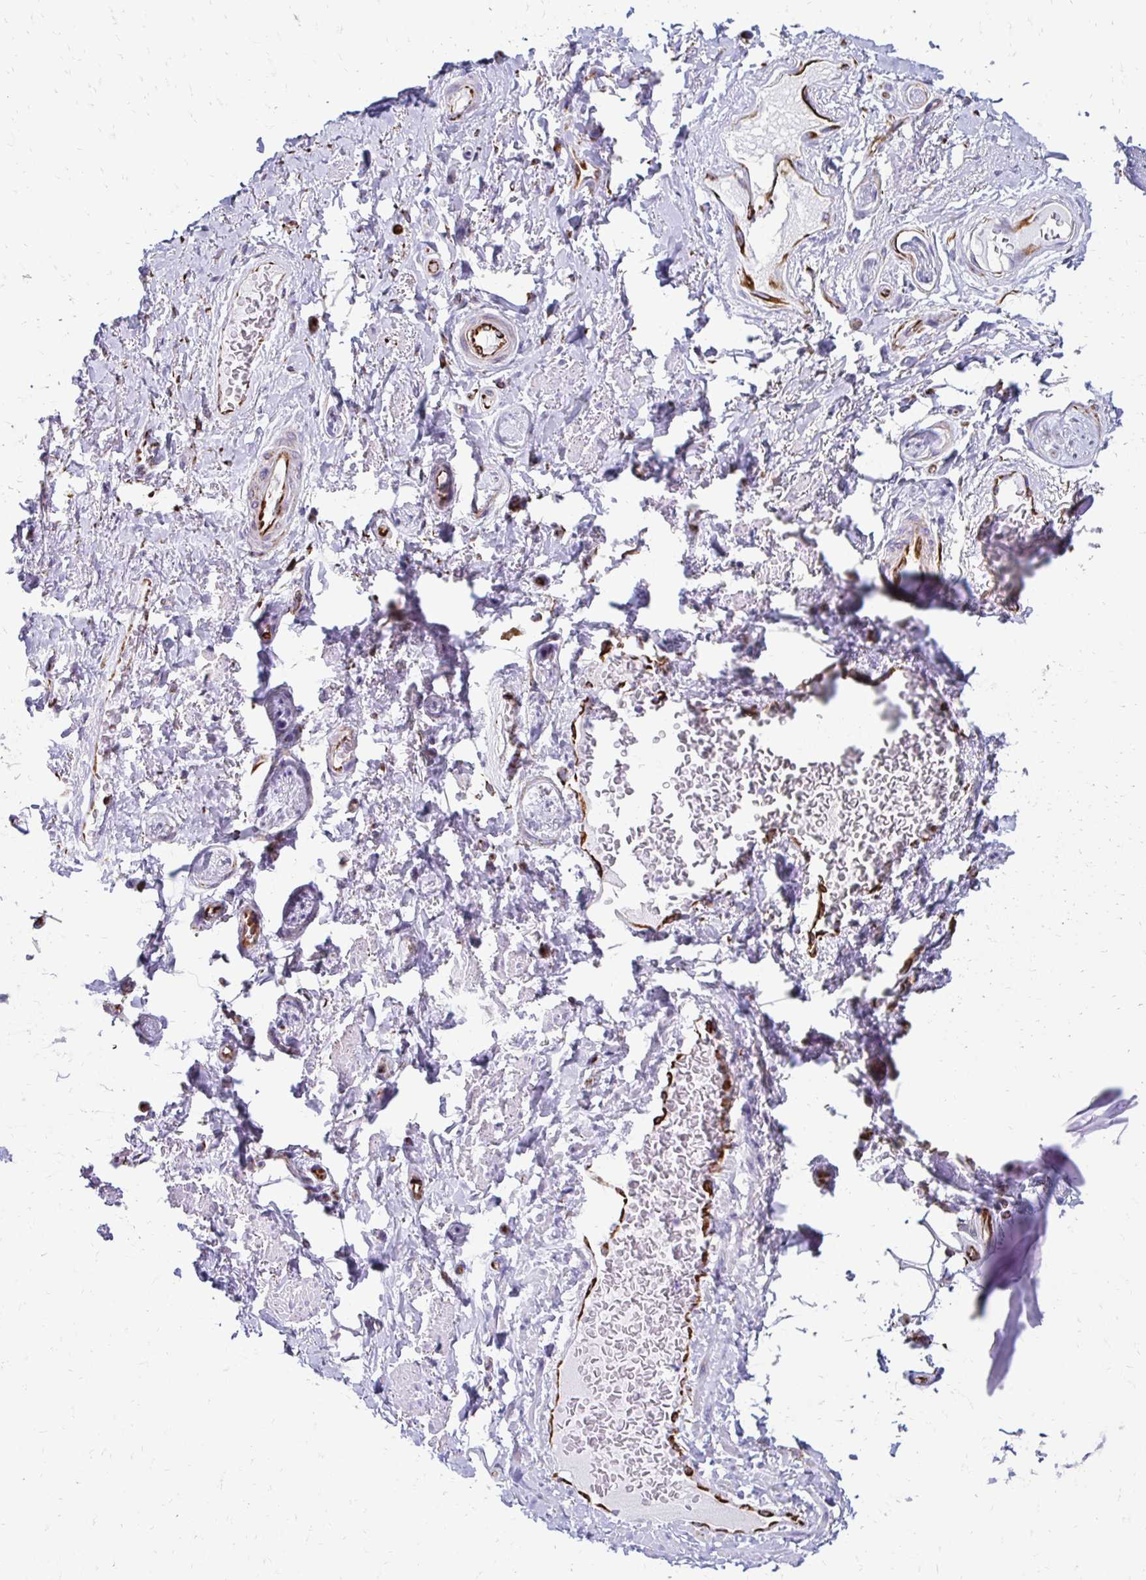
{"staining": {"intensity": "negative", "quantity": "none", "location": "none"}, "tissue": "soft tissue", "cell_type": "Peripheral nerve", "image_type": "normal", "snomed": [{"axis": "morphology", "description": "Normal tissue, NOS"}, {"axis": "topography", "description": "Peripheral nerve tissue"}], "caption": "Normal soft tissue was stained to show a protein in brown. There is no significant staining in peripheral nerve.", "gene": "TMEM54", "patient": {"sex": "male", "age": 51}}